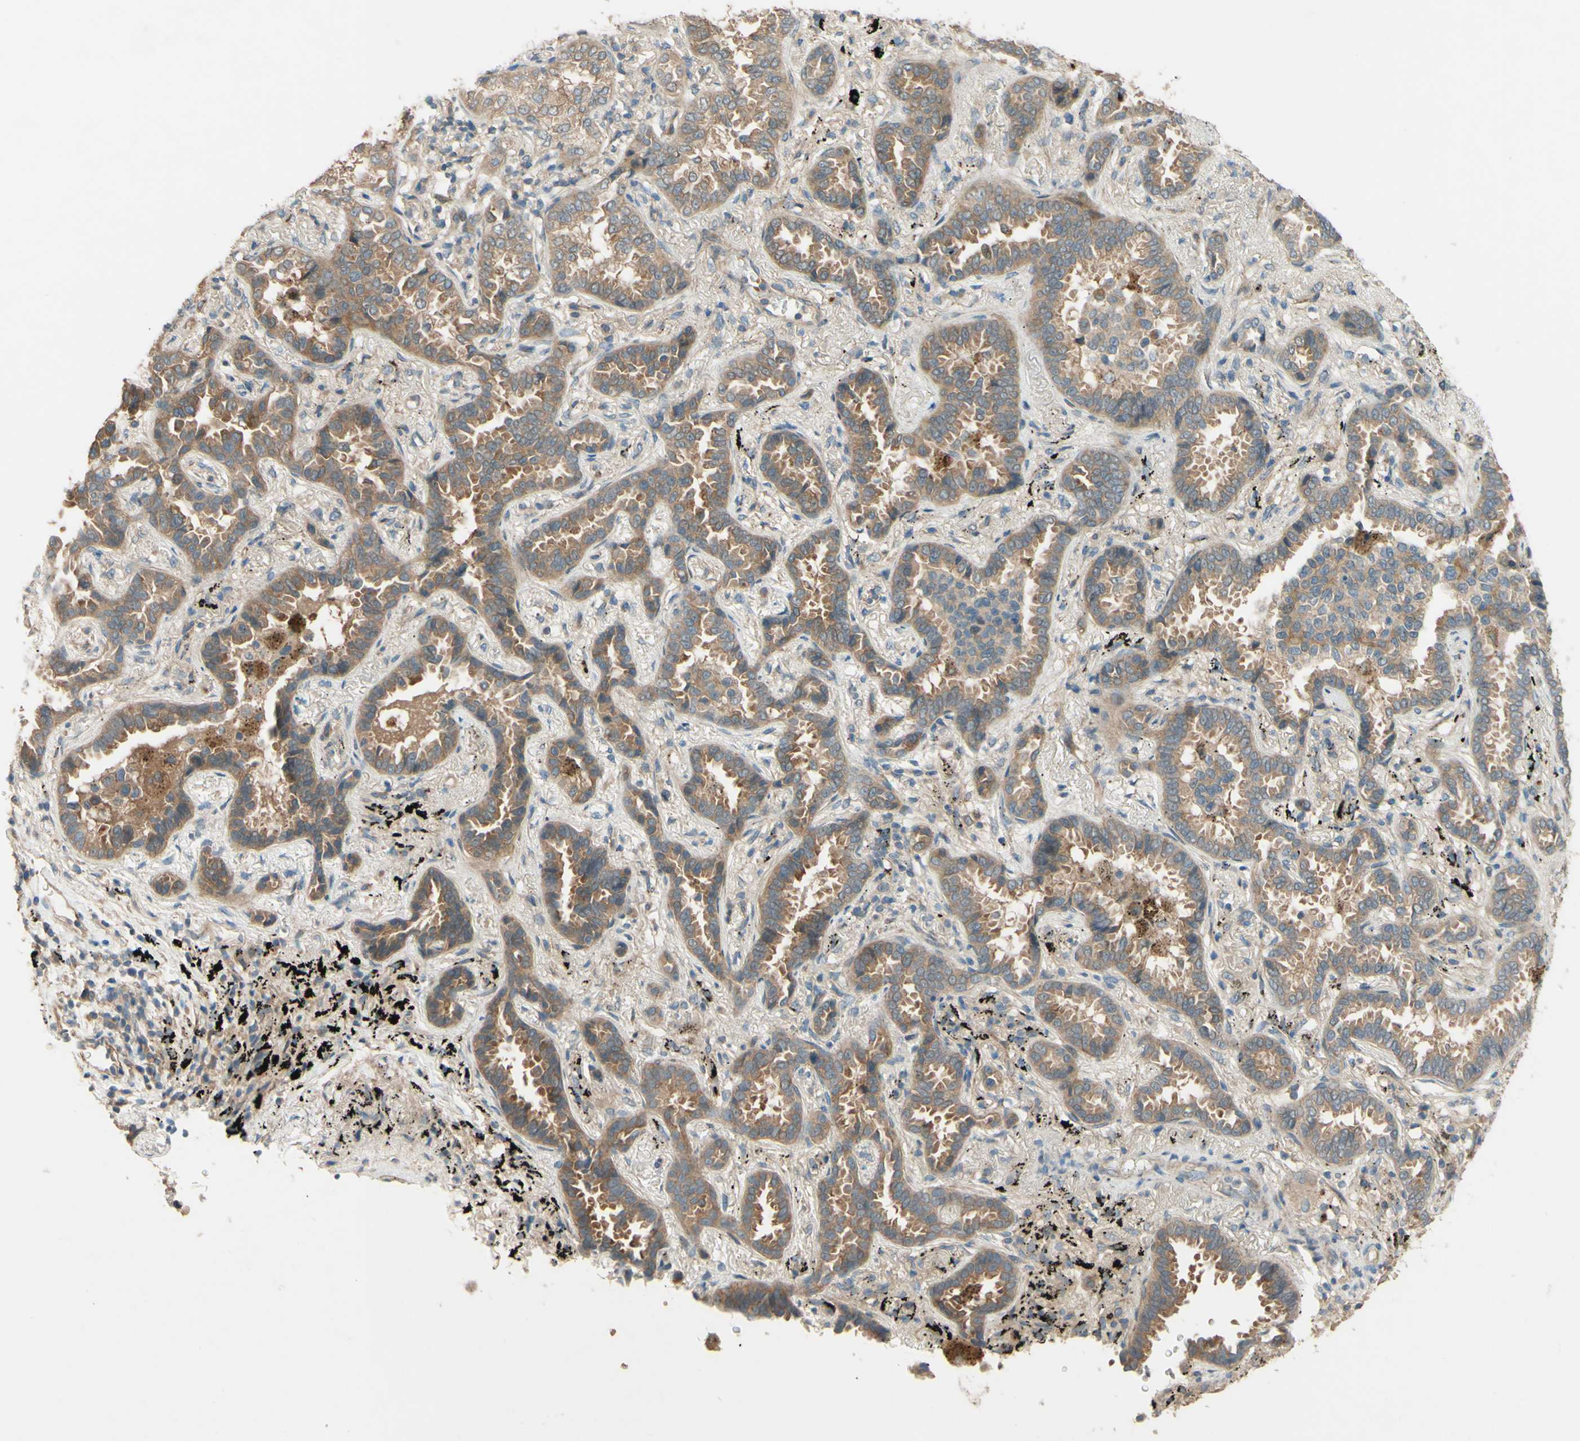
{"staining": {"intensity": "moderate", "quantity": ">75%", "location": "cytoplasmic/membranous"}, "tissue": "lung cancer", "cell_type": "Tumor cells", "image_type": "cancer", "snomed": [{"axis": "morphology", "description": "Normal tissue, NOS"}, {"axis": "morphology", "description": "Adenocarcinoma, NOS"}, {"axis": "topography", "description": "Lung"}], "caption": "The histopathology image shows staining of lung cancer, revealing moderate cytoplasmic/membranous protein expression (brown color) within tumor cells.", "gene": "ADAM17", "patient": {"sex": "male", "age": 59}}